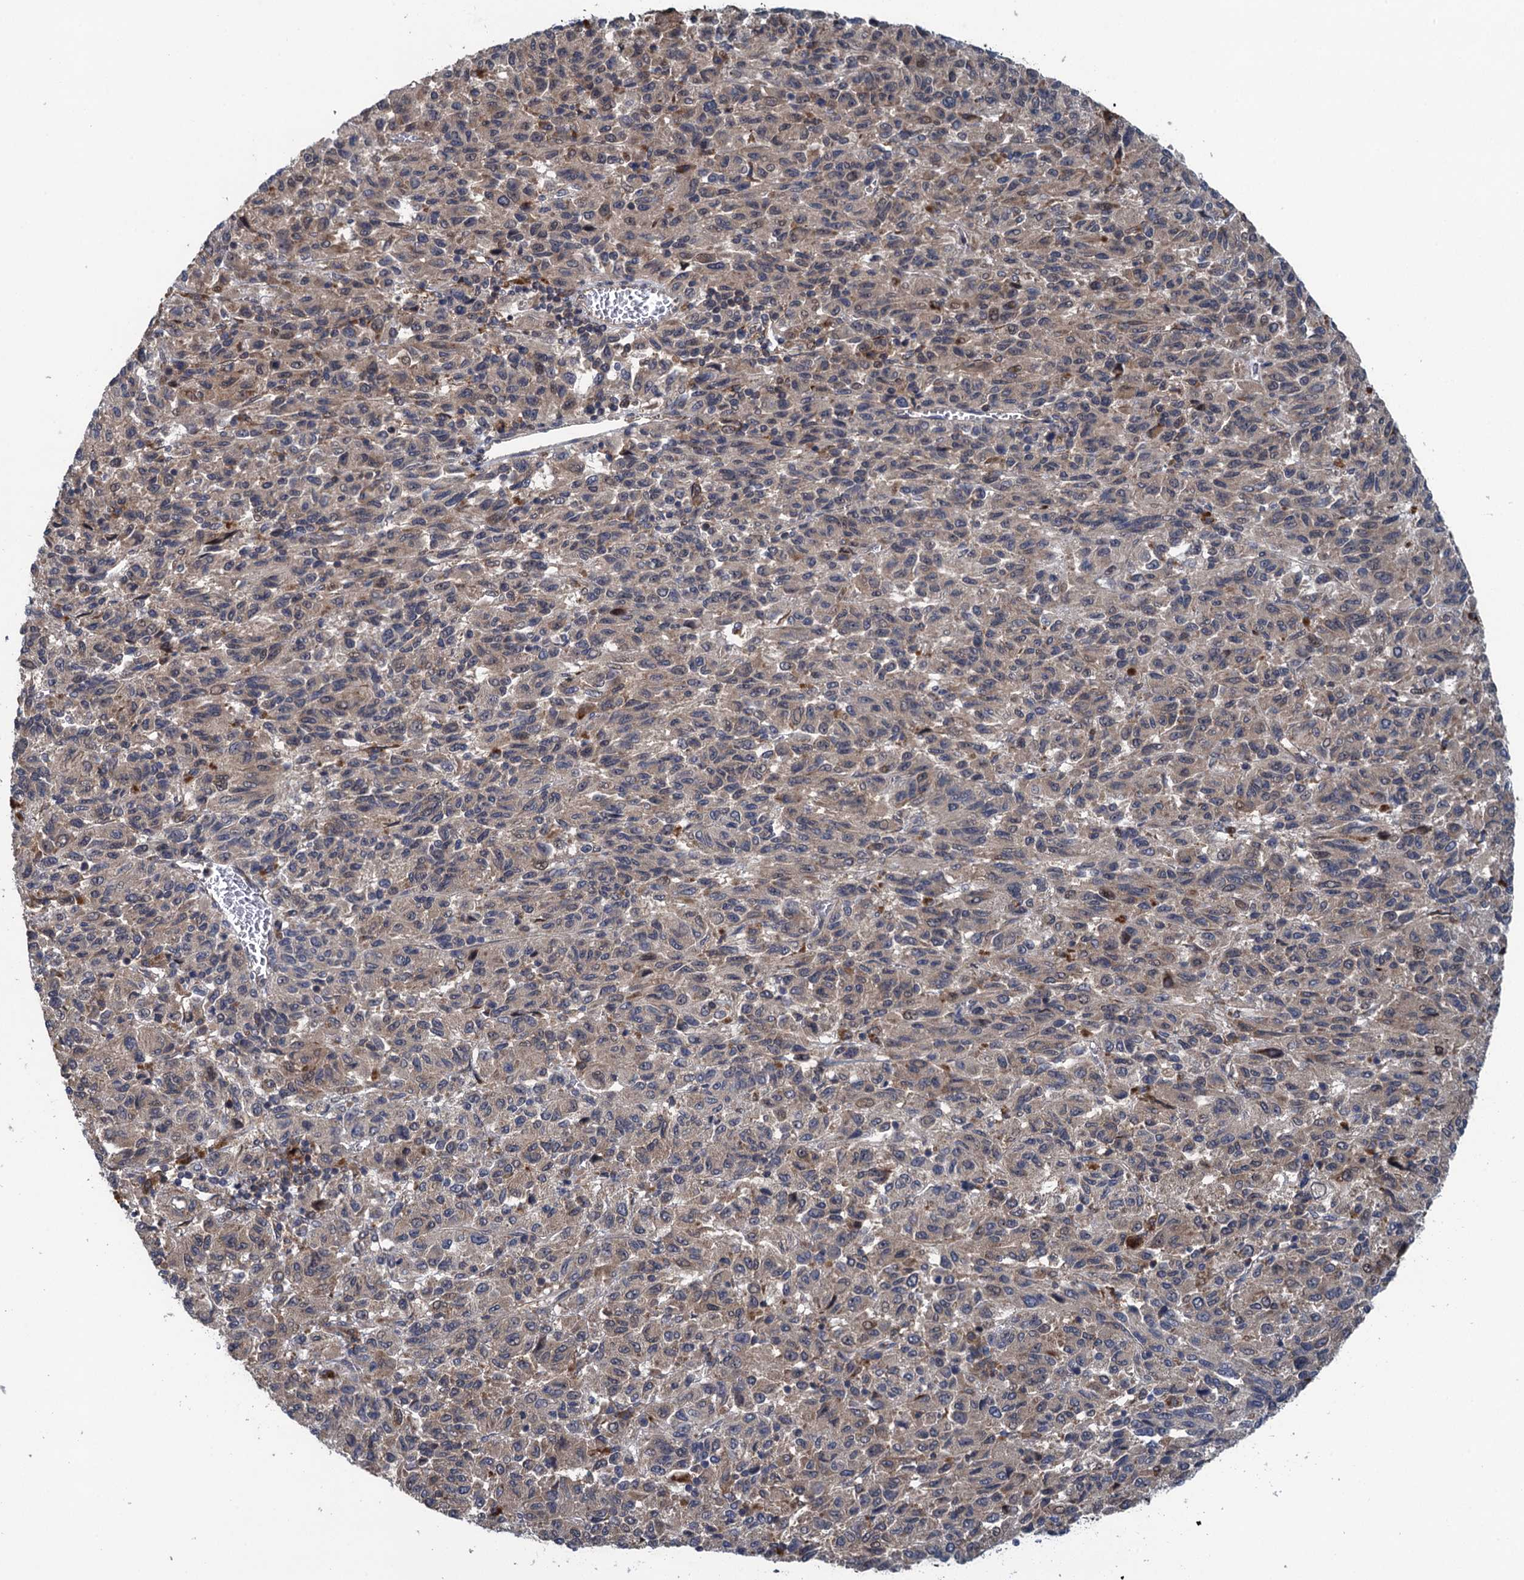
{"staining": {"intensity": "weak", "quantity": "25%-75%", "location": "cytoplasmic/membranous"}, "tissue": "melanoma", "cell_type": "Tumor cells", "image_type": "cancer", "snomed": [{"axis": "morphology", "description": "Malignant melanoma, Metastatic site"}, {"axis": "topography", "description": "Lung"}], "caption": "Human malignant melanoma (metastatic site) stained for a protein (brown) reveals weak cytoplasmic/membranous positive positivity in approximately 25%-75% of tumor cells.", "gene": "CNTN5", "patient": {"sex": "male", "age": 64}}